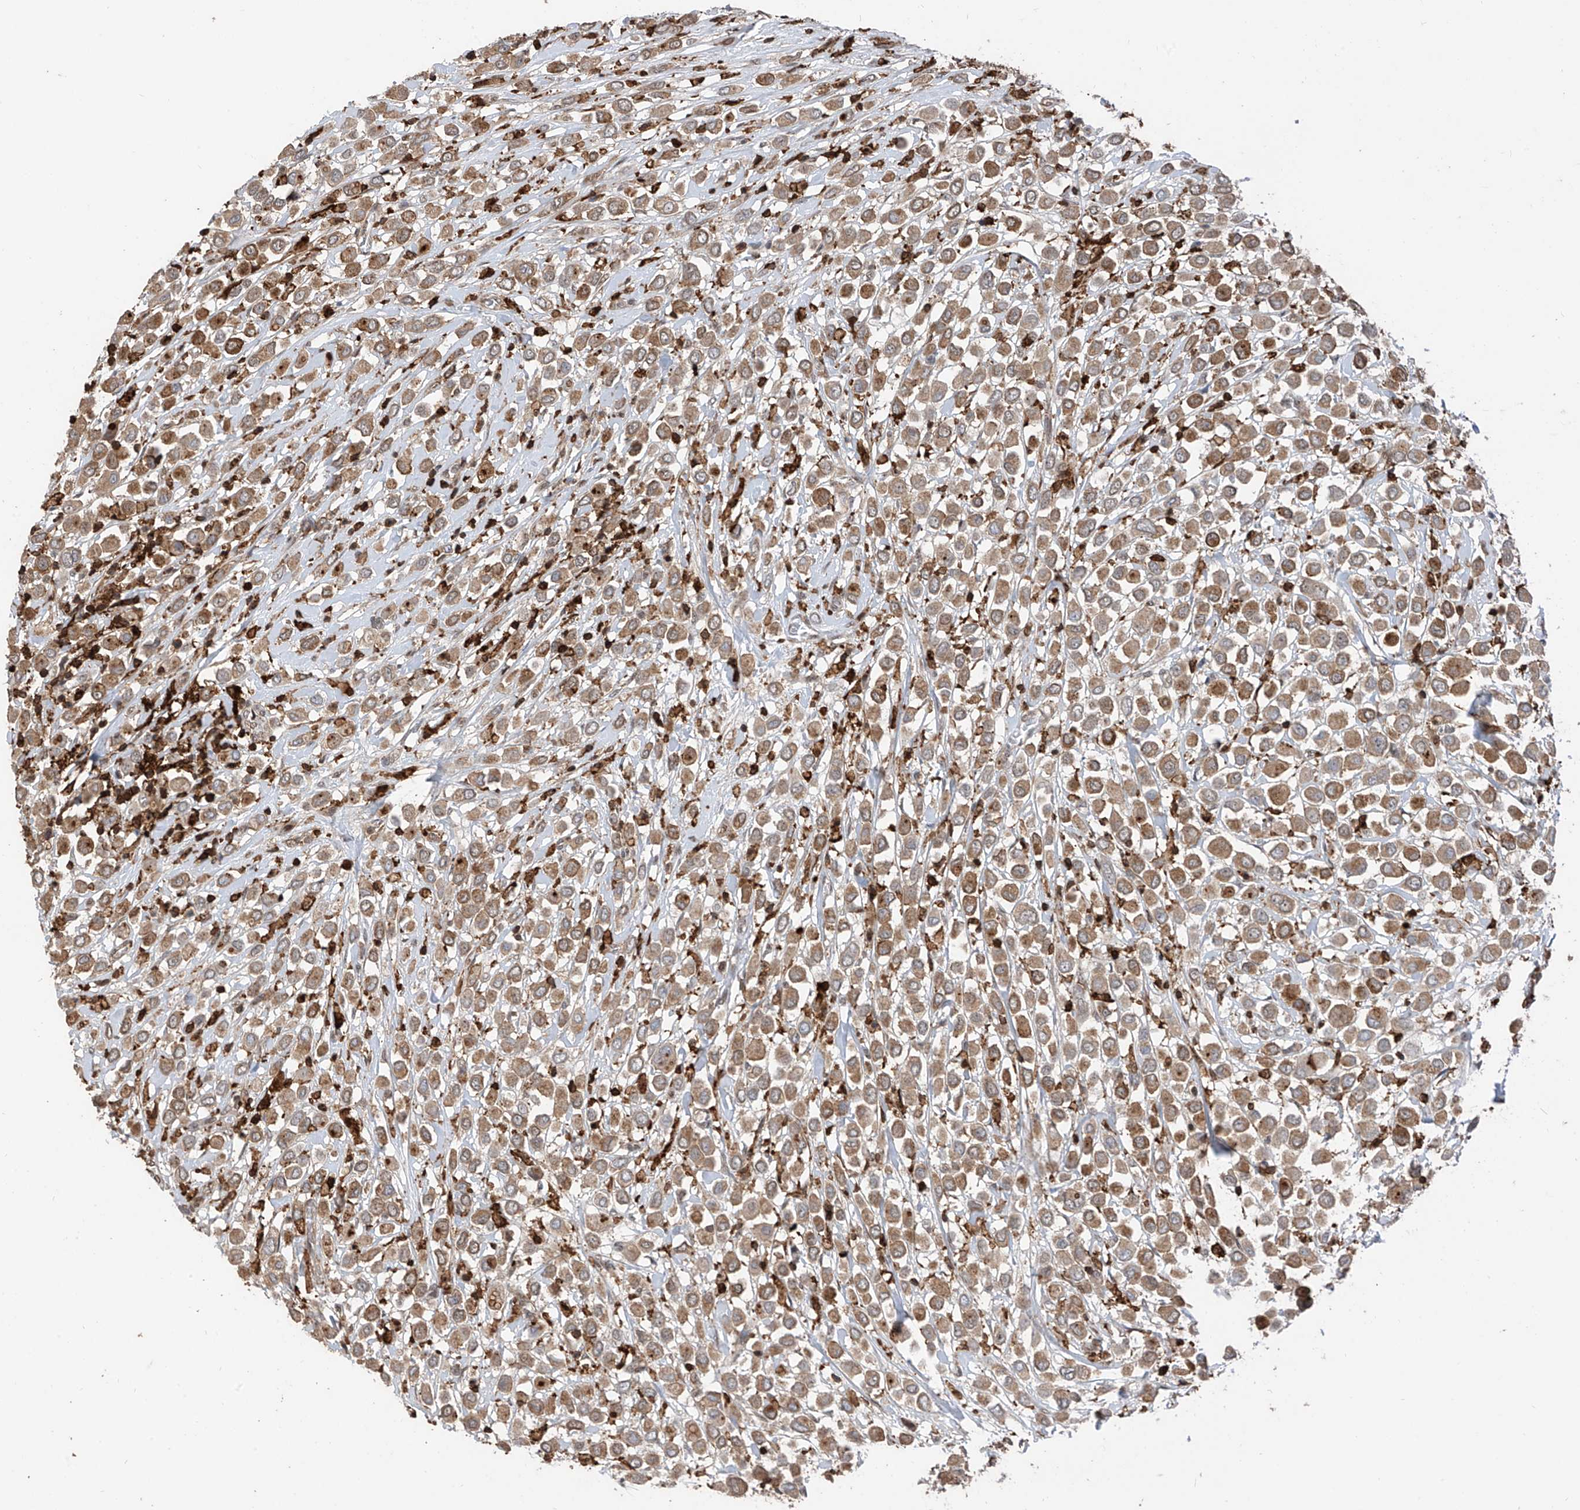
{"staining": {"intensity": "moderate", "quantity": ">75%", "location": "cytoplasmic/membranous"}, "tissue": "breast cancer", "cell_type": "Tumor cells", "image_type": "cancer", "snomed": [{"axis": "morphology", "description": "Duct carcinoma"}, {"axis": "topography", "description": "Breast"}], "caption": "Breast cancer tissue reveals moderate cytoplasmic/membranous staining in approximately >75% of tumor cells", "gene": "MICAL1", "patient": {"sex": "female", "age": 61}}